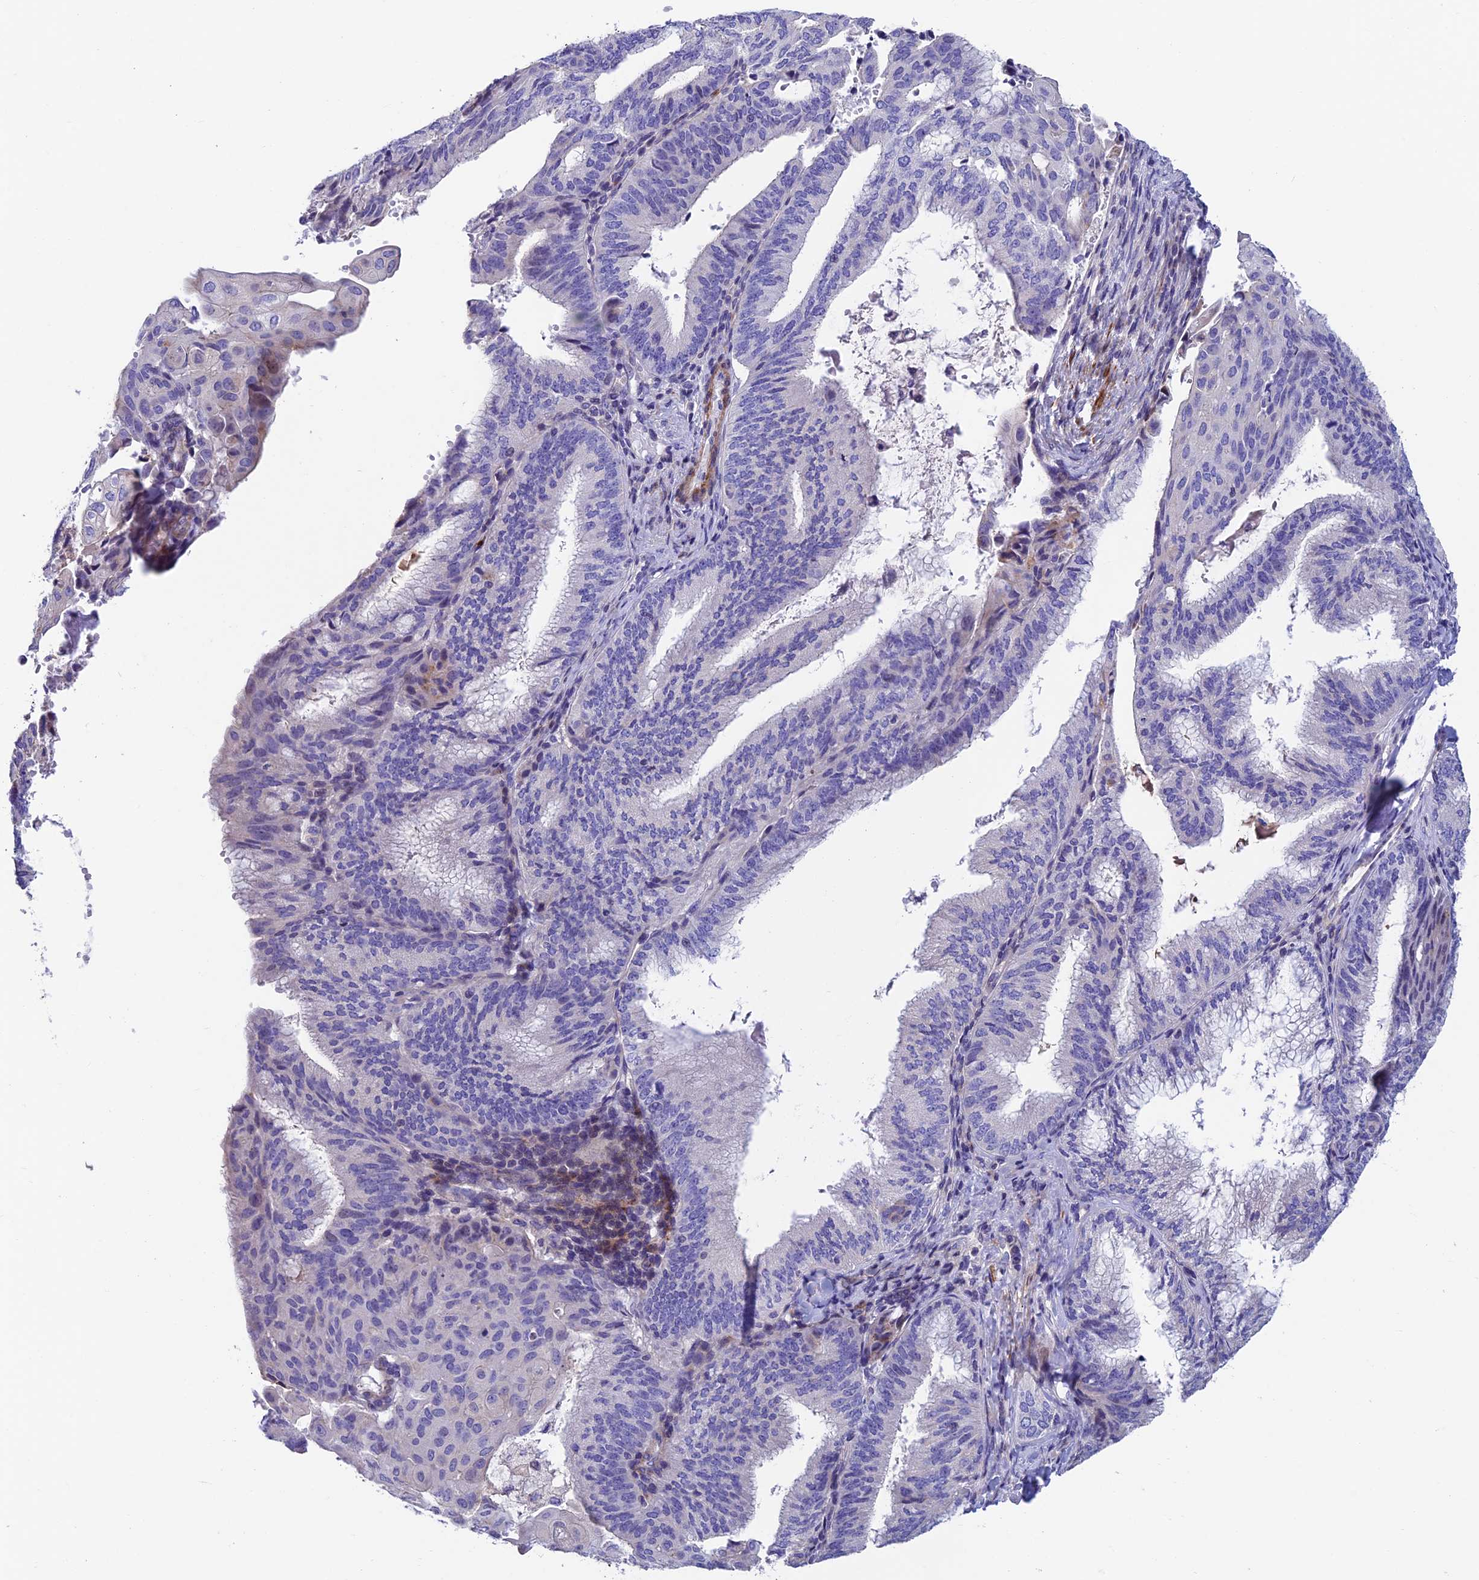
{"staining": {"intensity": "negative", "quantity": "none", "location": "none"}, "tissue": "endometrial cancer", "cell_type": "Tumor cells", "image_type": "cancer", "snomed": [{"axis": "morphology", "description": "Adenocarcinoma, NOS"}, {"axis": "topography", "description": "Endometrium"}], "caption": "Endometrial cancer was stained to show a protein in brown. There is no significant expression in tumor cells.", "gene": "FAM178B", "patient": {"sex": "female", "age": 49}}